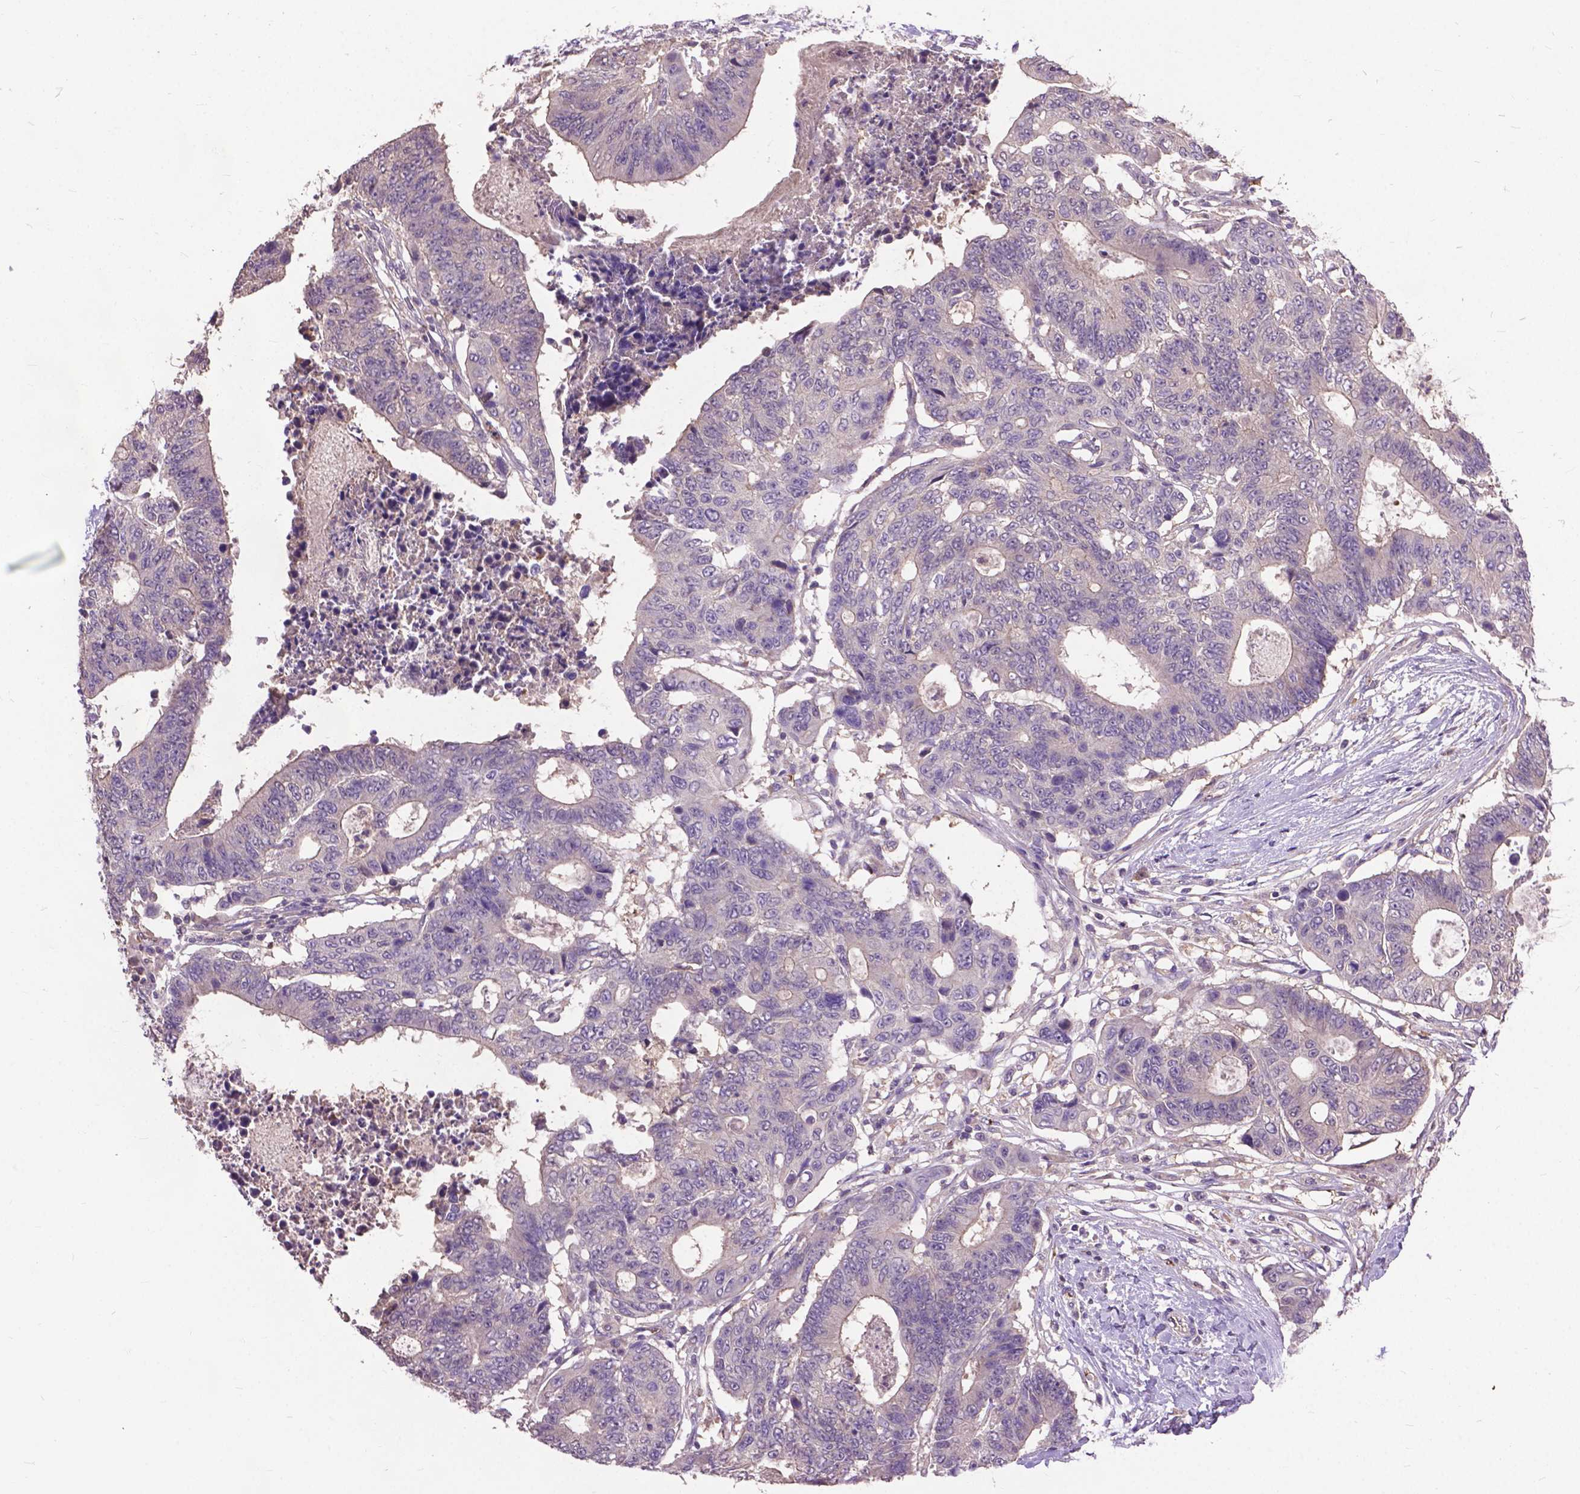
{"staining": {"intensity": "weak", "quantity": "<25%", "location": "cytoplasmic/membranous"}, "tissue": "colorectal cancer", "cell_type": "Tumor cells", "image_type": "cancer", "snomed": [{"axis": "morphology", "description": "Adenocarcinoma, NOS"}, {"axis": "topography", "description": "Colon"}], "caption": "A photomicrograph of human colorectal adenocarcinoma is negative for staining in tumor cells. (Immunohistochemistry, brightfield microscopy, high magnification).", "gene": "ZNF337", "patient": {"sex": "female", "age": 48}}